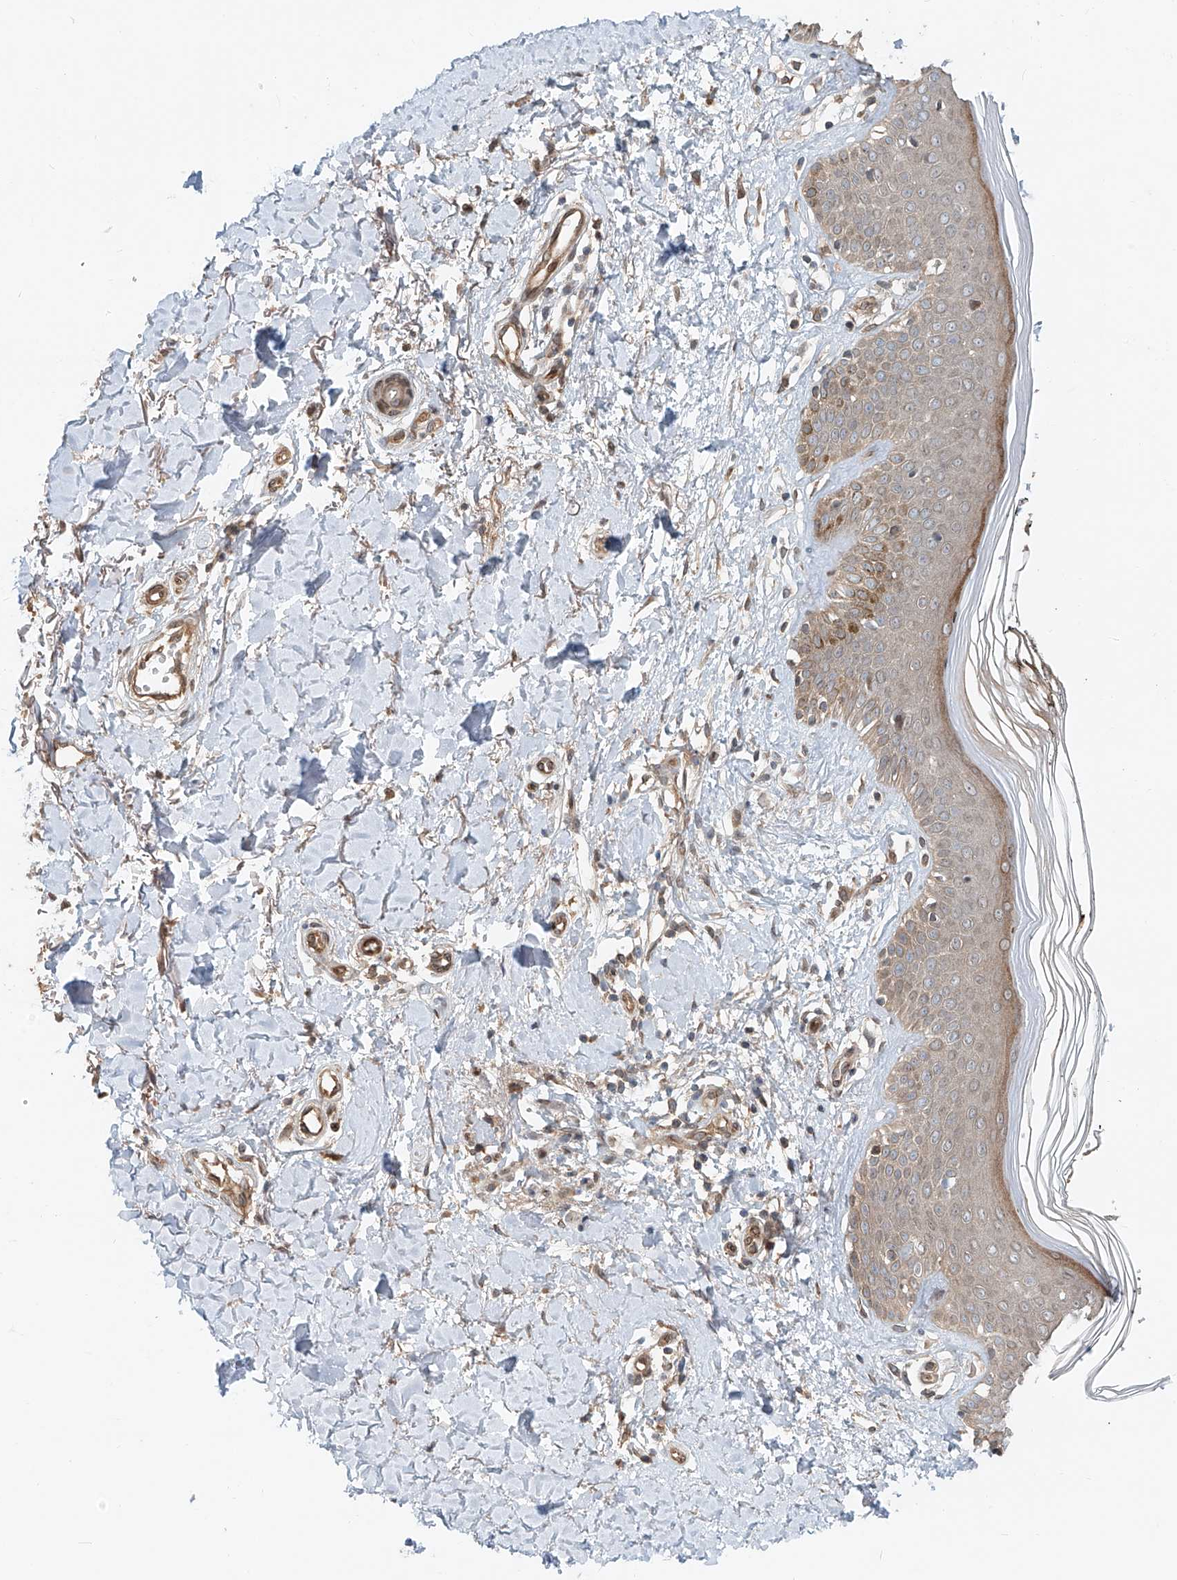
{"staining": {"intensity": "moderate", "quantity": ">75%", "location": "cytoplasmic/membranous"}, "tissue": "skin", "cell_type": "Fibroblasts", "image_type": "normal", "snomed": [{"axis": "morphology", "description": "Normal tissue, NOS"}, {"axis": "topography", "description": "Skin"}], "caption": "A brown stain shows moderate cytoplasmic/membranous positivity of a protein in fibroblasts of benign human skin. (brown staining indicates protein expression, while blue staining denotes nuclei).", "gene": "SASH1", "patient": {"sex": "female", "age": 64}}